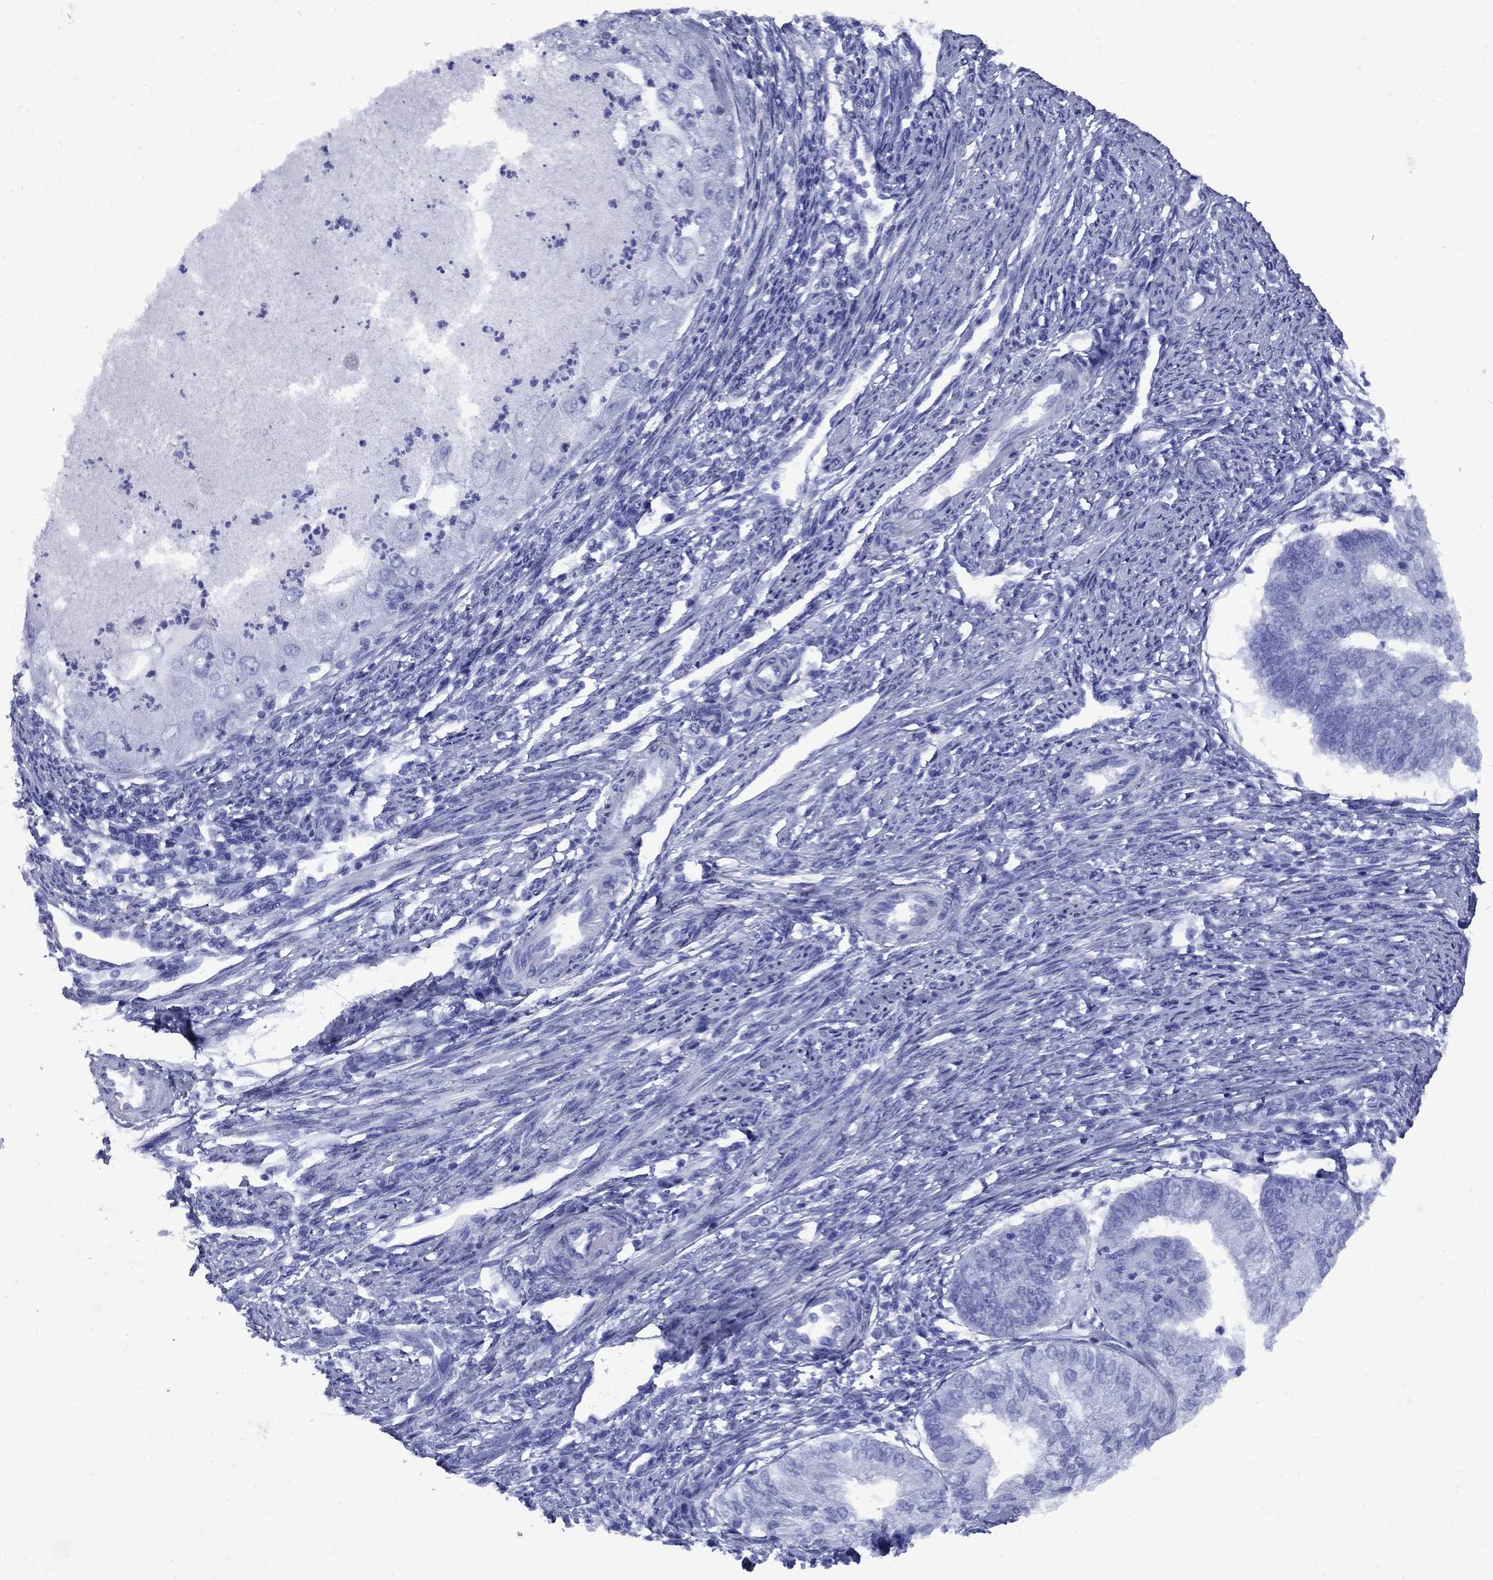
{"staining": {"intensity": "negative", "quantity": "none", "location": "none"}, "tissue": "endometrial cancer", "cell_type": "Tumor cells", "image_type": "cancer", "snomed": [{"axis": "morphology", "description": "Adenocarcinoma, NOS"}, {"axis": "topography", "description": "Endometrium"}], "caption": "Immunohistochemical staining of endometrial cancer displays no significant positivity in tumor cells.", "gene": "CD1A", "patient": {"sex": "female", "age": 59}}